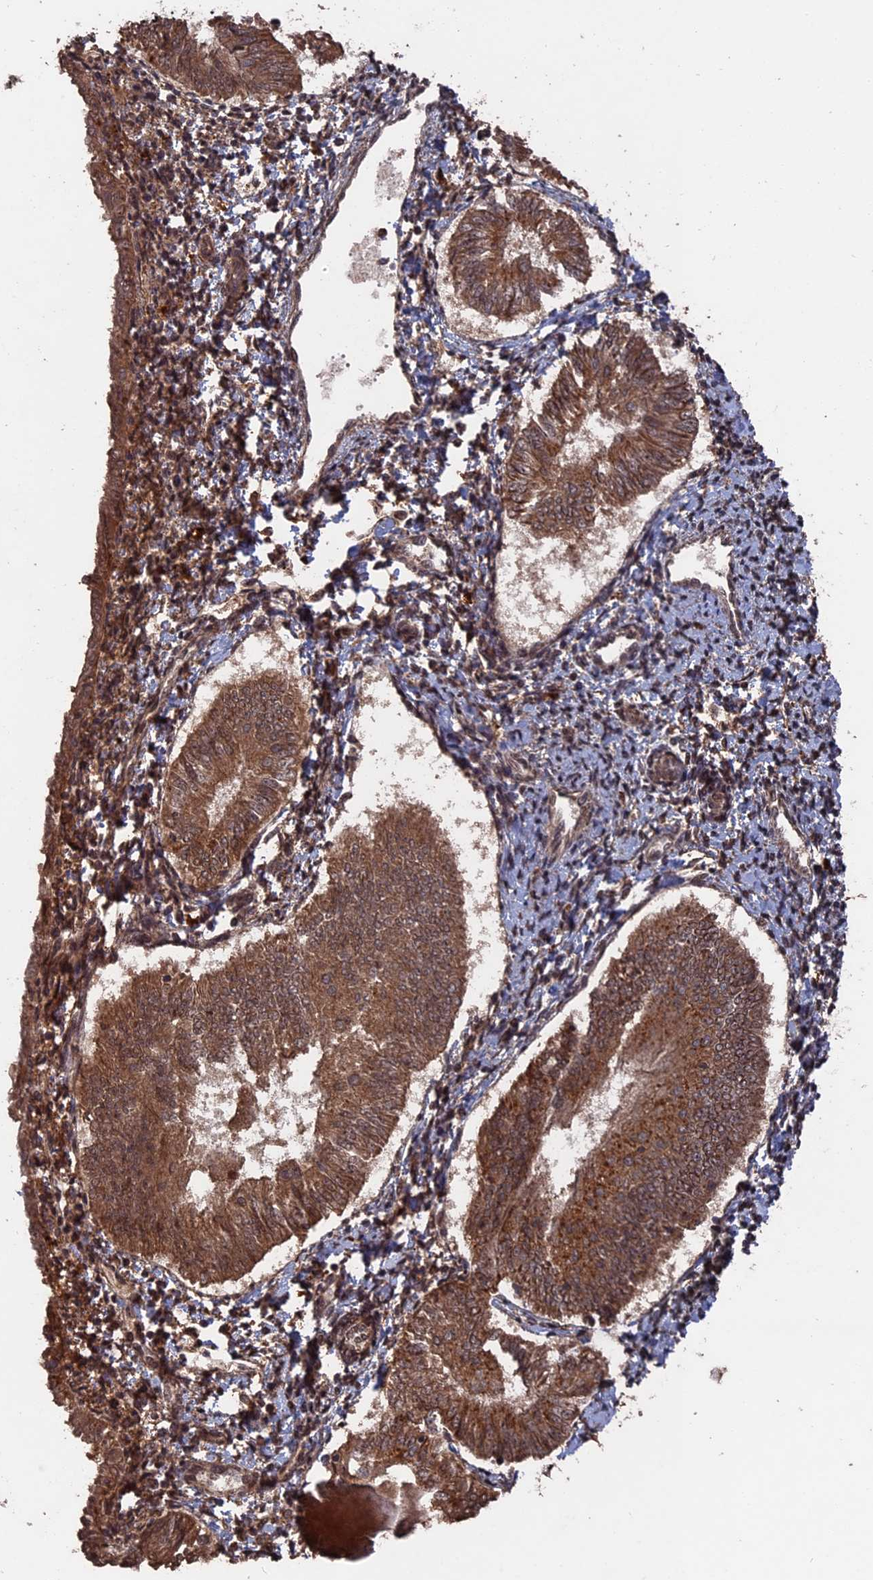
{"staining": {"intensity": "strong", "quantity": ">75%", "location": "cytoplasmic/membranous,nuclear"}, "tissue": "endometrial cancer", "cell_type": "Tumor cells", "image_type": "cancer", "snomed": [{"axis": "morphology", "description": "Adenocarcinoma, NOS"}, {"axis": "topography", "description": "Endometrium"}], "caption": "There is high levels of strong cytoplasmic/membranous and nuclear staining in tumor cells of adenocarcinoma (endometrial), as demonstrated by immunohistochemical staining (brown color).", "gene": "TELO2", "patient": {"sex": "female", "age": 58}}